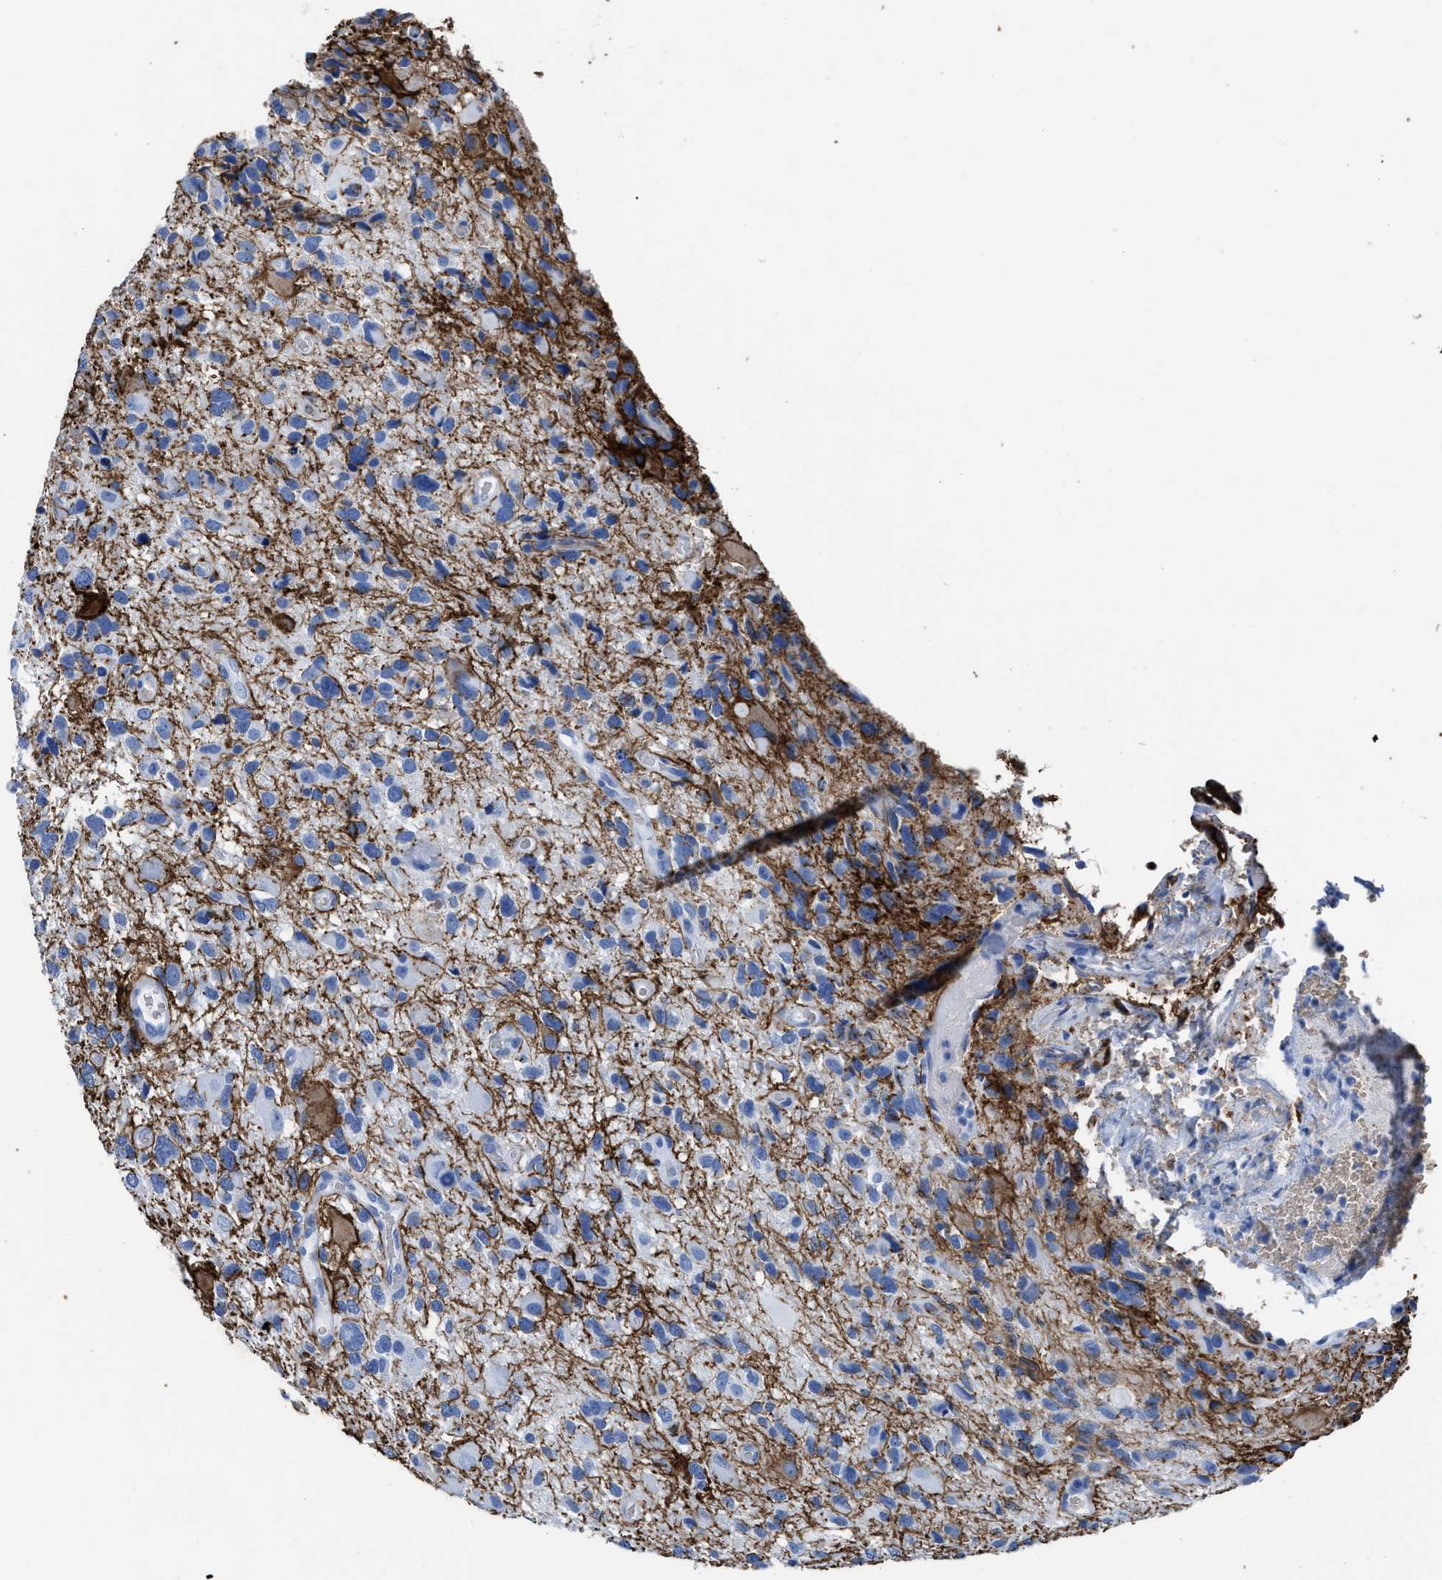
{"staining": {"intensity": "negative", "quantity": "none", "location": "none"}, "tissue": "glioma", "cell_type": "Tumor cells", "image_type": "cancer", "snomed": [{"axis": "morphology", "description": "Glioma, malignant, High grade"}, {"axis": "topography", "description": "Brain"}], "caption": "This is an immunohistochemistry photomicrograph of human glioma. There is no positivity in tumor cells.", "gene": "AQP1", "patient": {"sex": "male", "age": 33}}